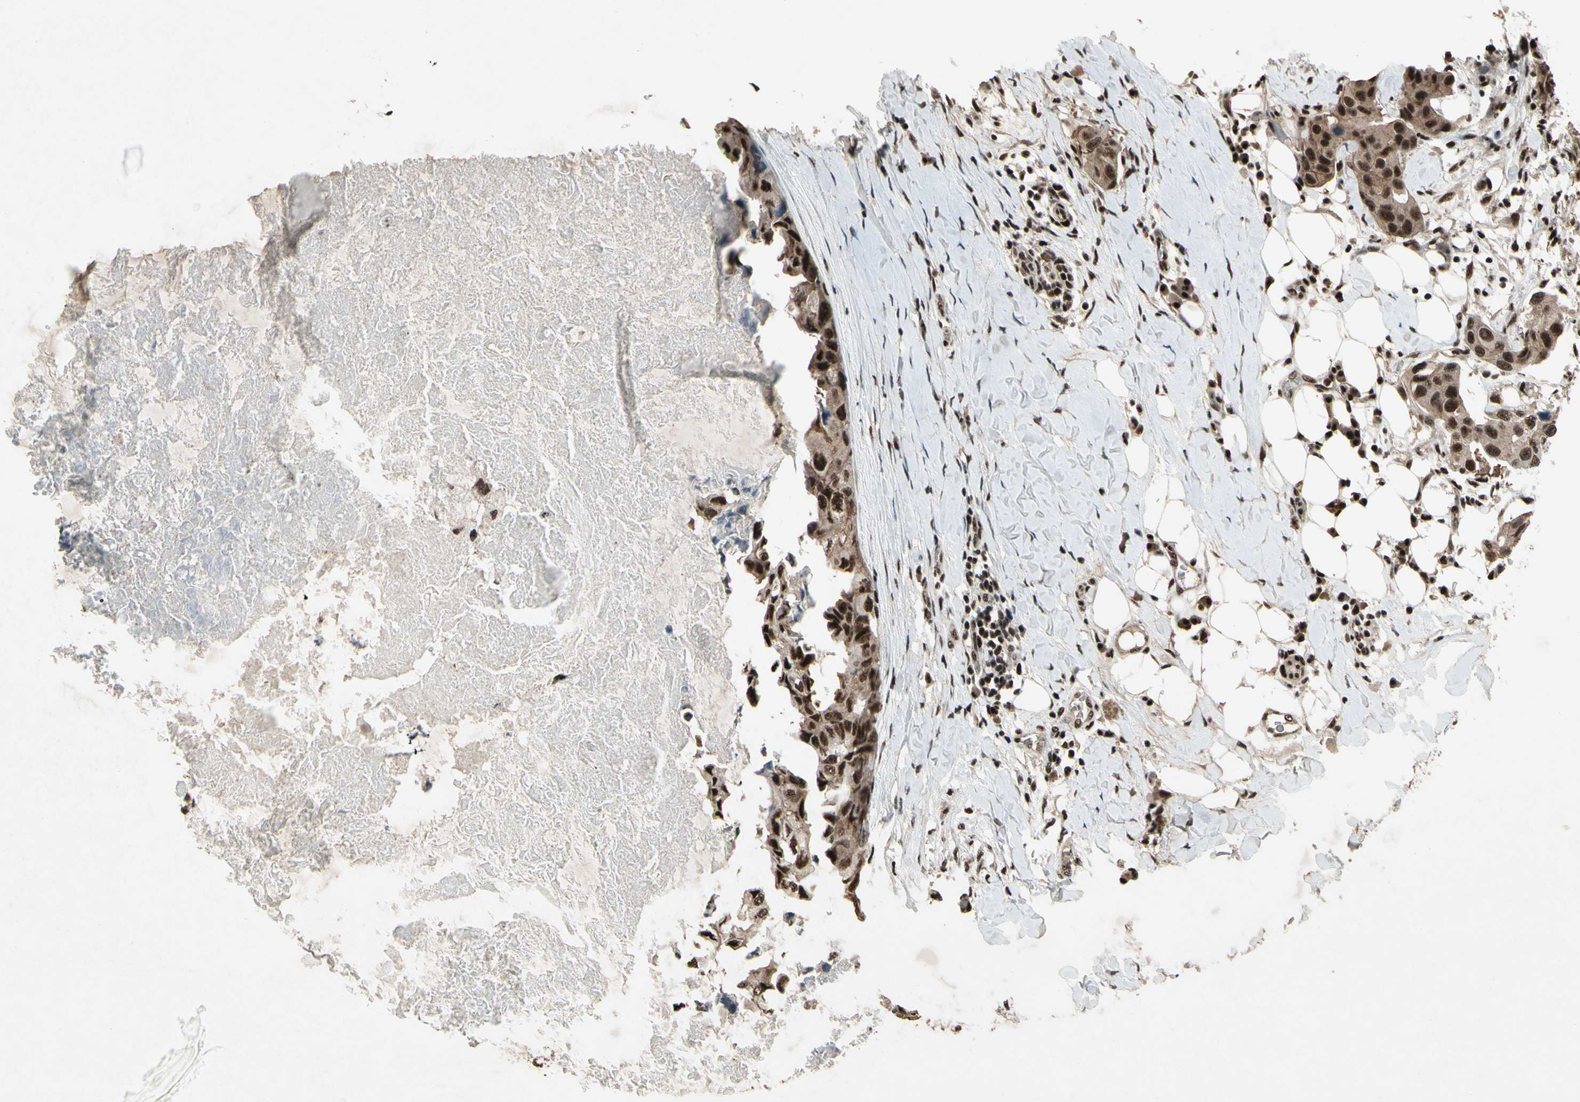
{"staining": {"intensity": "strong", "quantity": ">75%", "location": "cytoplasmic/membranous,nuclear"}, "tissue": "breast cancer", "cell_type": "Tumor cells", "image_type": "cancer", "snomed": [{"axis": "morphology", "description": "Duct carcinoma"}, {"axis": "topography", "description": "Breast"}], "caption": "This is a histology image of IHC staining of infiltrating ductal carcinoma (breast), which shows strong expression in the cytoplasmic/membranous and nuclear of tumor cells.", "gene": "TBX2", "patient": {"sex": "female", "age": 40}}